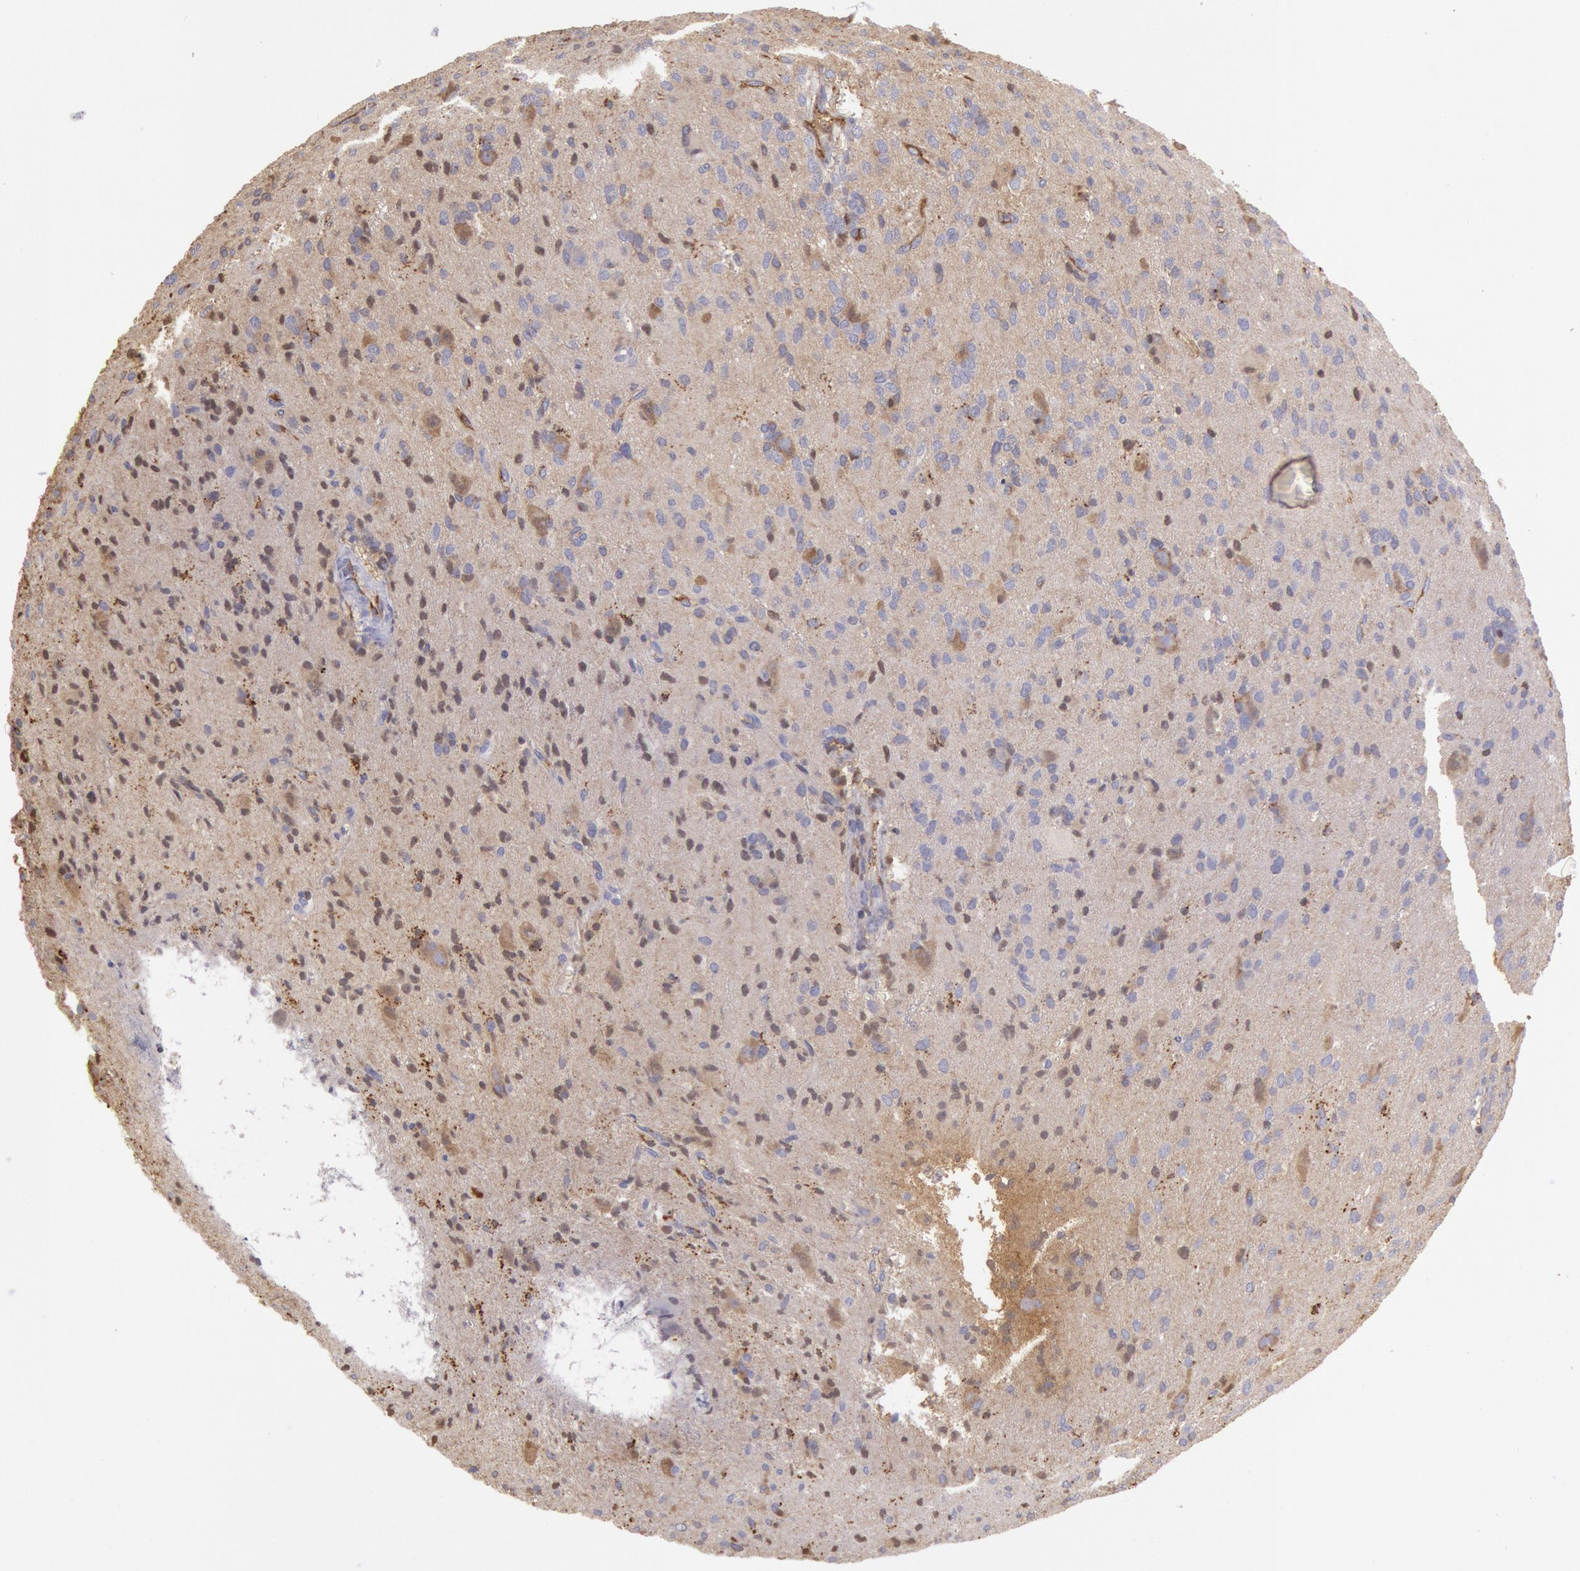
{"staining": {"intensity": "negative", "quantity": "none", "location": "none"}, "tissue": "glioma", "cell_type": "Tumor cells", "image_type": "cancer", "snomed": [{"axis": "morphology", "description": "Glioma, malignant, Low grade"}, {"axis": "topography", "description": "Brain"}], "caption": "A high-resolution photomicrograph shows IHC staining of glioma, which reveals no significant positivity in tumor cells.", "gene": "IGHG1", "patient": {"sex": "female", "age": 15}}